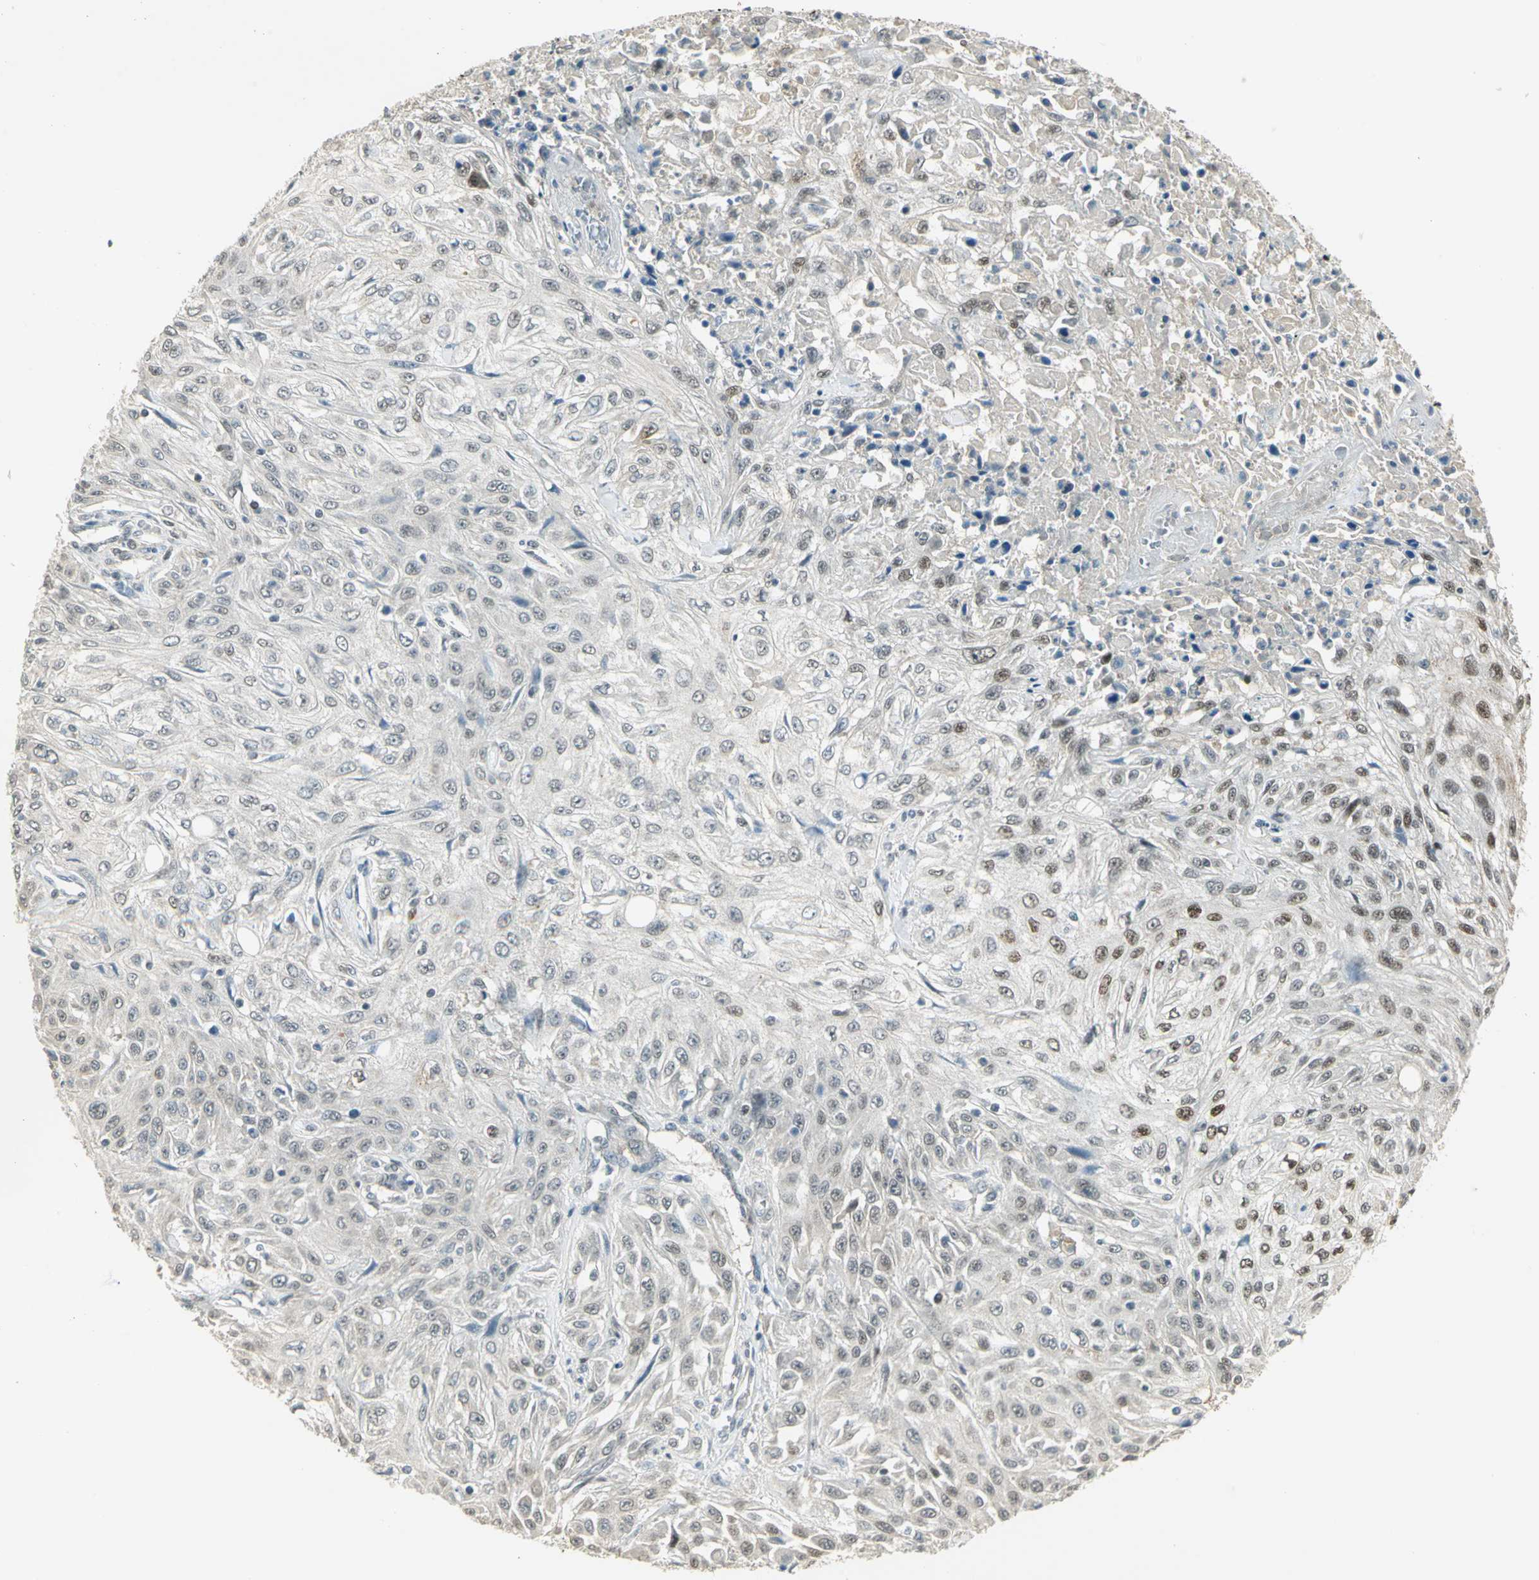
{"staining": {"intensity": "moderate", "quantity": "<25%", "location": "nuclear"}, "tissue": "skin cancer", "cell_type": "Tumor cells", "image_type": "cancer", "snomed": [{"axis": "morphology", "description": "Squamous cell carcinoma, NOS"}, {"axis": "topography", "description": "Skin"}], "caption": "Squamous cell carcinoma (skin) stained with immunohistochemistry (IHC) displays moderate nuclear positivity in about <25% of tumor cells.", "gene": "AK6", "patient": {"sex": "male", "age": 75}}